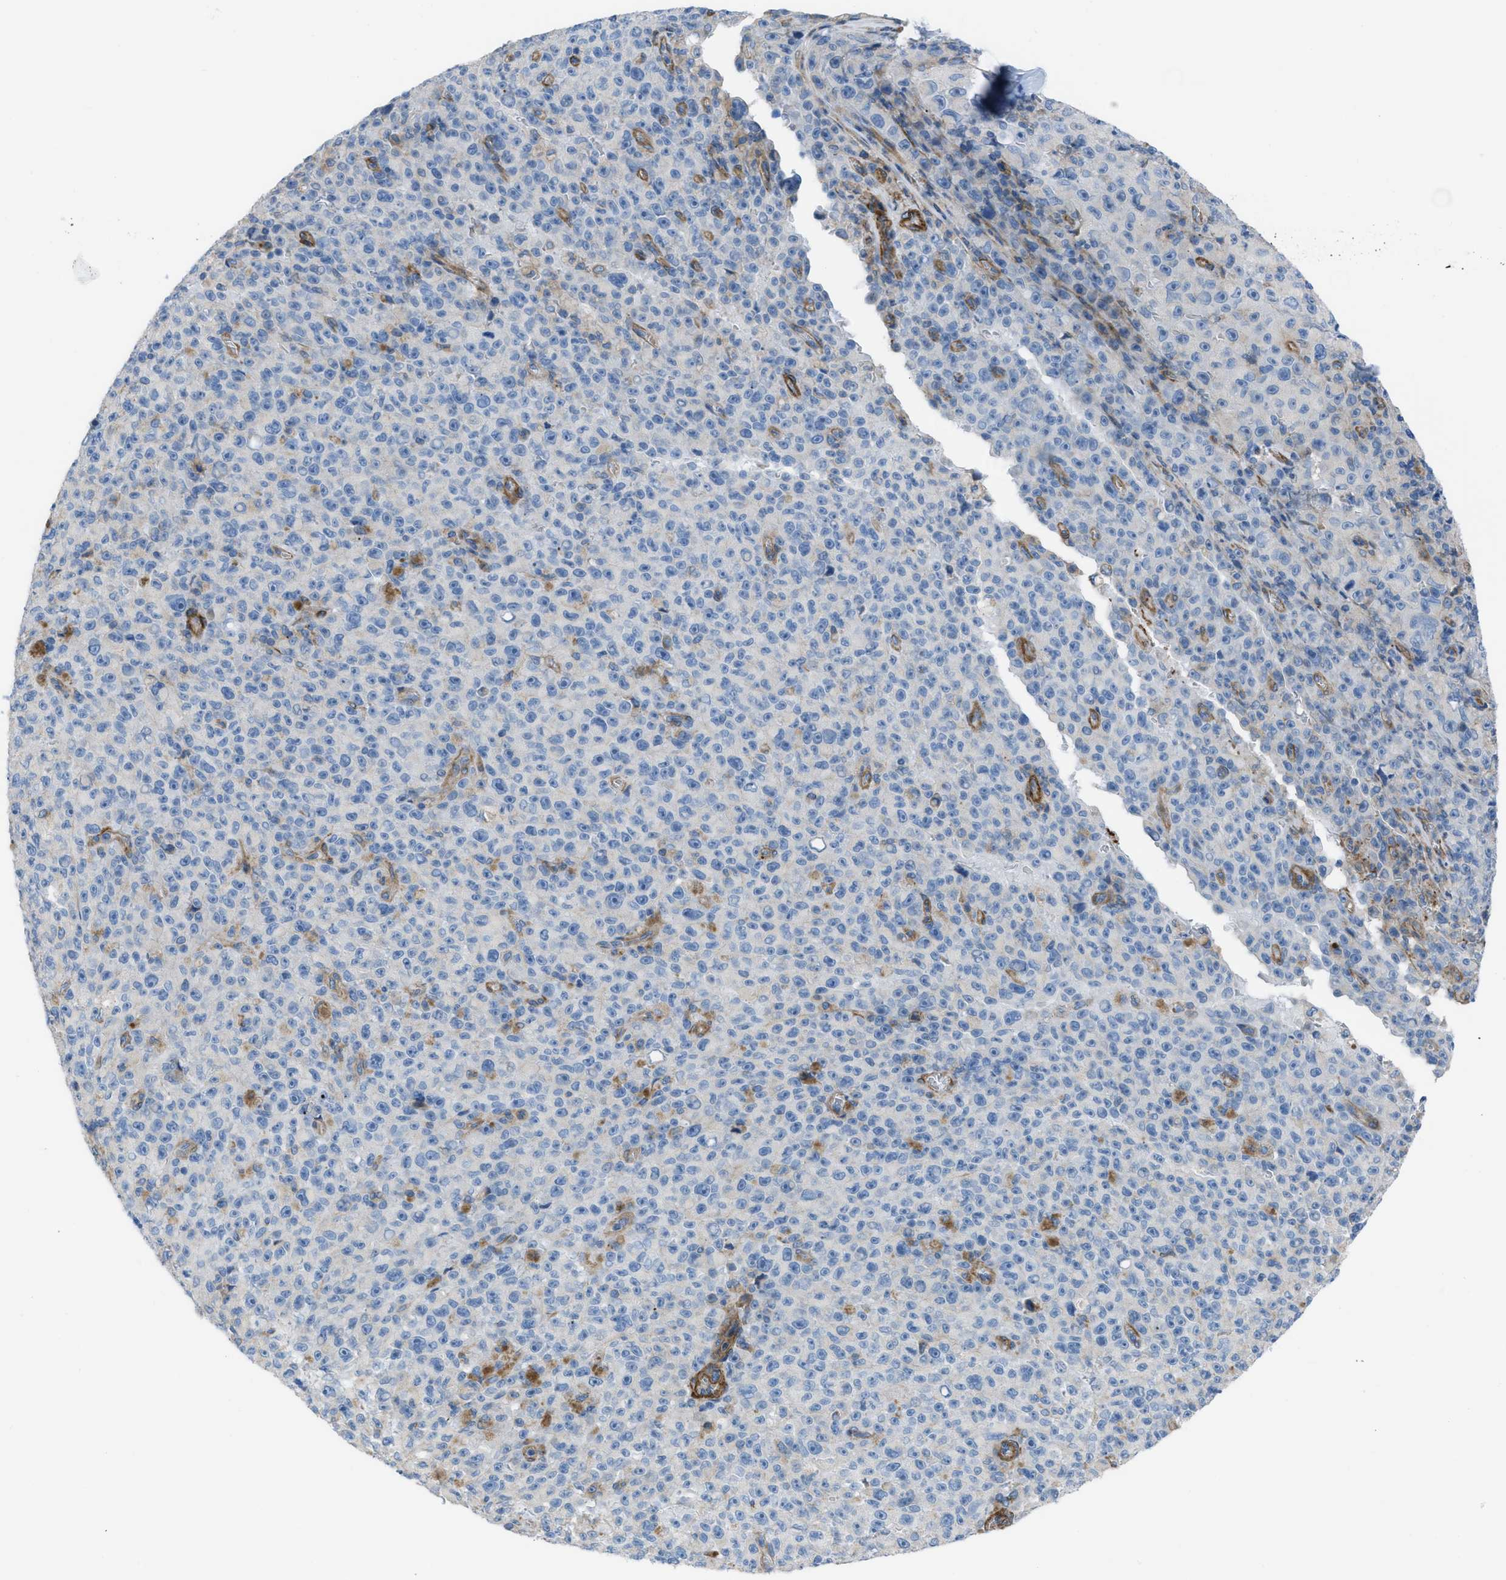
{"staining": {"intensity": "weak", "quantity": "<25%", "location": "cytoplasmic/membranous"}, "tissue": "melanoma", "cell_type": "Tumor cells", "image_type": "cancer", "snomed": [{"axis": "morphology", "description": "Malignant melanoma, NOS"}, {"axis": "topography", "description": "Skin"}], "caption": "Tumor cells are negative for brown protein staining in malignant melanoma. (DAB immunohistochemistry (IHC), high magnification).", "gene": "KCNH7", "patient": {"sex": "female", "age": 82}}